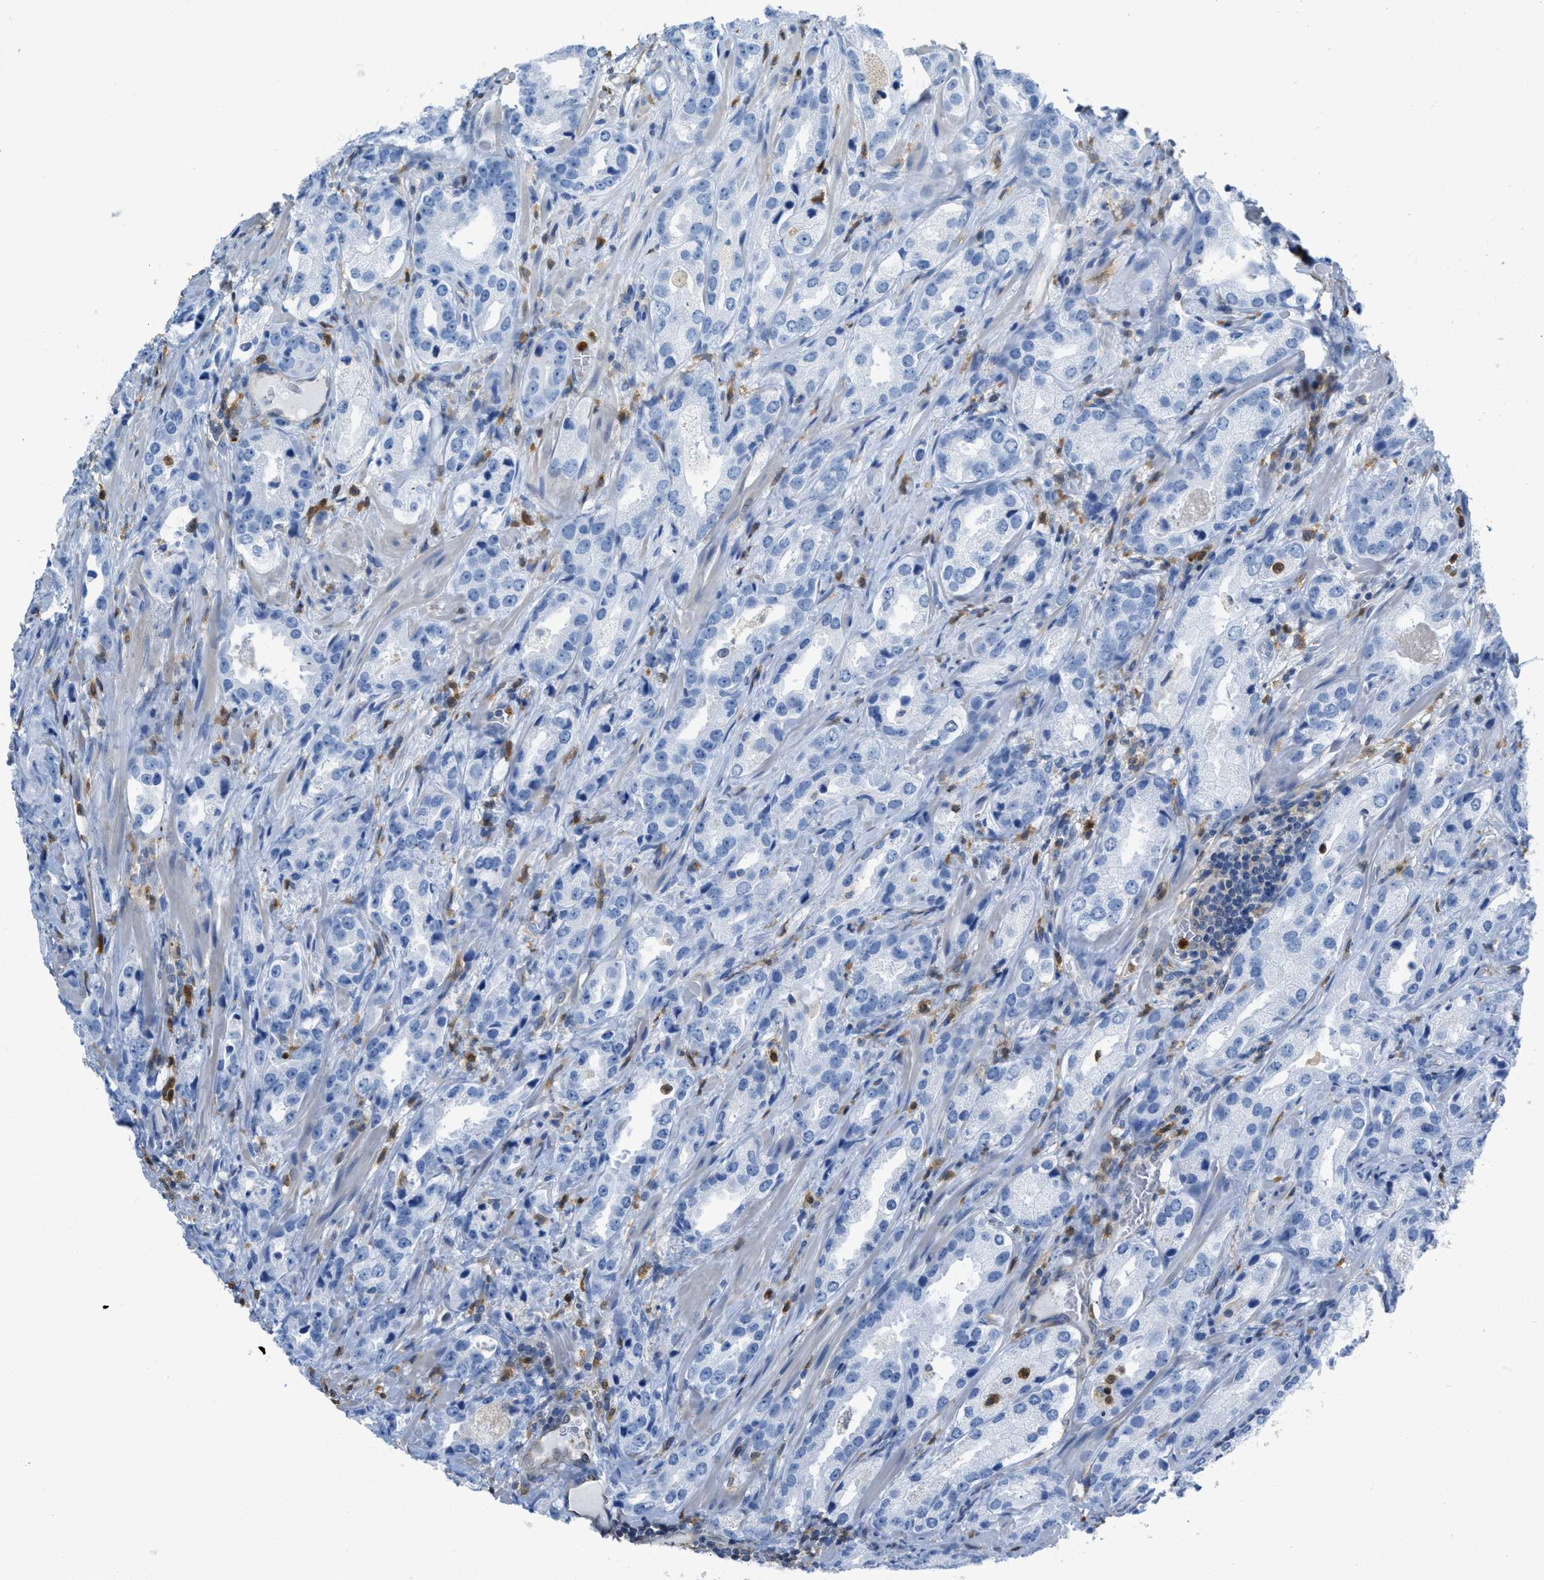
{"staining": {"intensity": "negative", "quantity": "none", "location": "none"}, "tissue": "prostate cancer", "cell_type": "Tumor cells", "image_type": "cancer", "snomed": [{"axis": "morphology", "description": "Adenocarcinoma, High grade"}, {"axis": "topography", "description": "Prostate"}], "caption": "The IHC photomicrograph has no significant expression in tumor cells of high-grade adenocarcinoma (prostate) tissue.", "gene": "SERPINB1", "patient": {"sex": "male", "age": 63}}